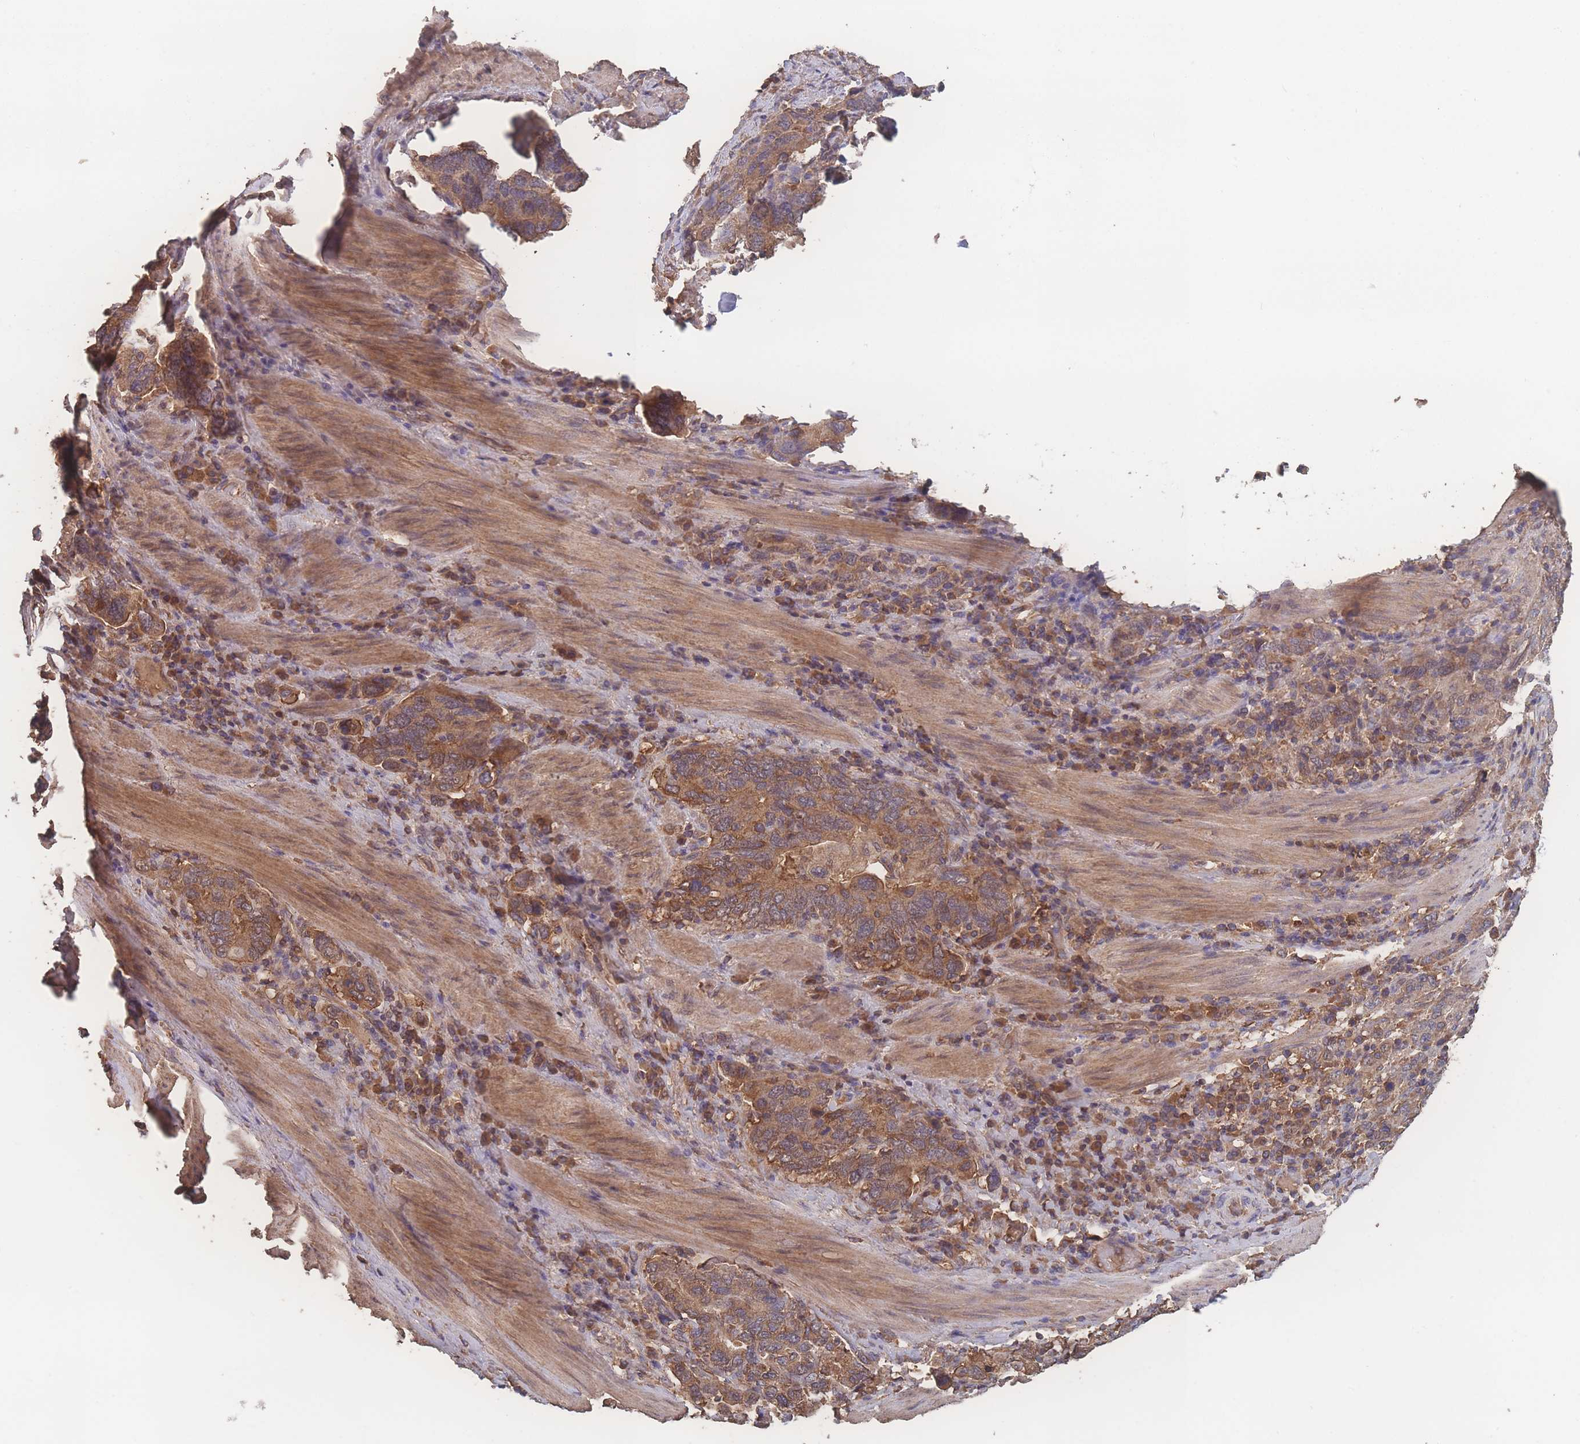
{"staining": {"intensity": "moderate", "quantity": ">75%", "location": "cytoplasmic/membranous"}, "tissue": "stomach cancer", "cell_type": "Tumor cells", "image_type": "cancer", "snomed": [{"axis": "morphology", "description": "Adenocarcinoma, NOS"}, {"axis": "topography", "description": "Stomach, upper"}, {"axis": "topography", "description": "Stomach"}], "caption": "A medium amount of moderate cytoplasmic/membranous positivity is appreciated in approximately >75% of tumor cells in stomach cancer tissue.", "gene": "ATXN10", "patient": {"sex": "male", "age": 62}}